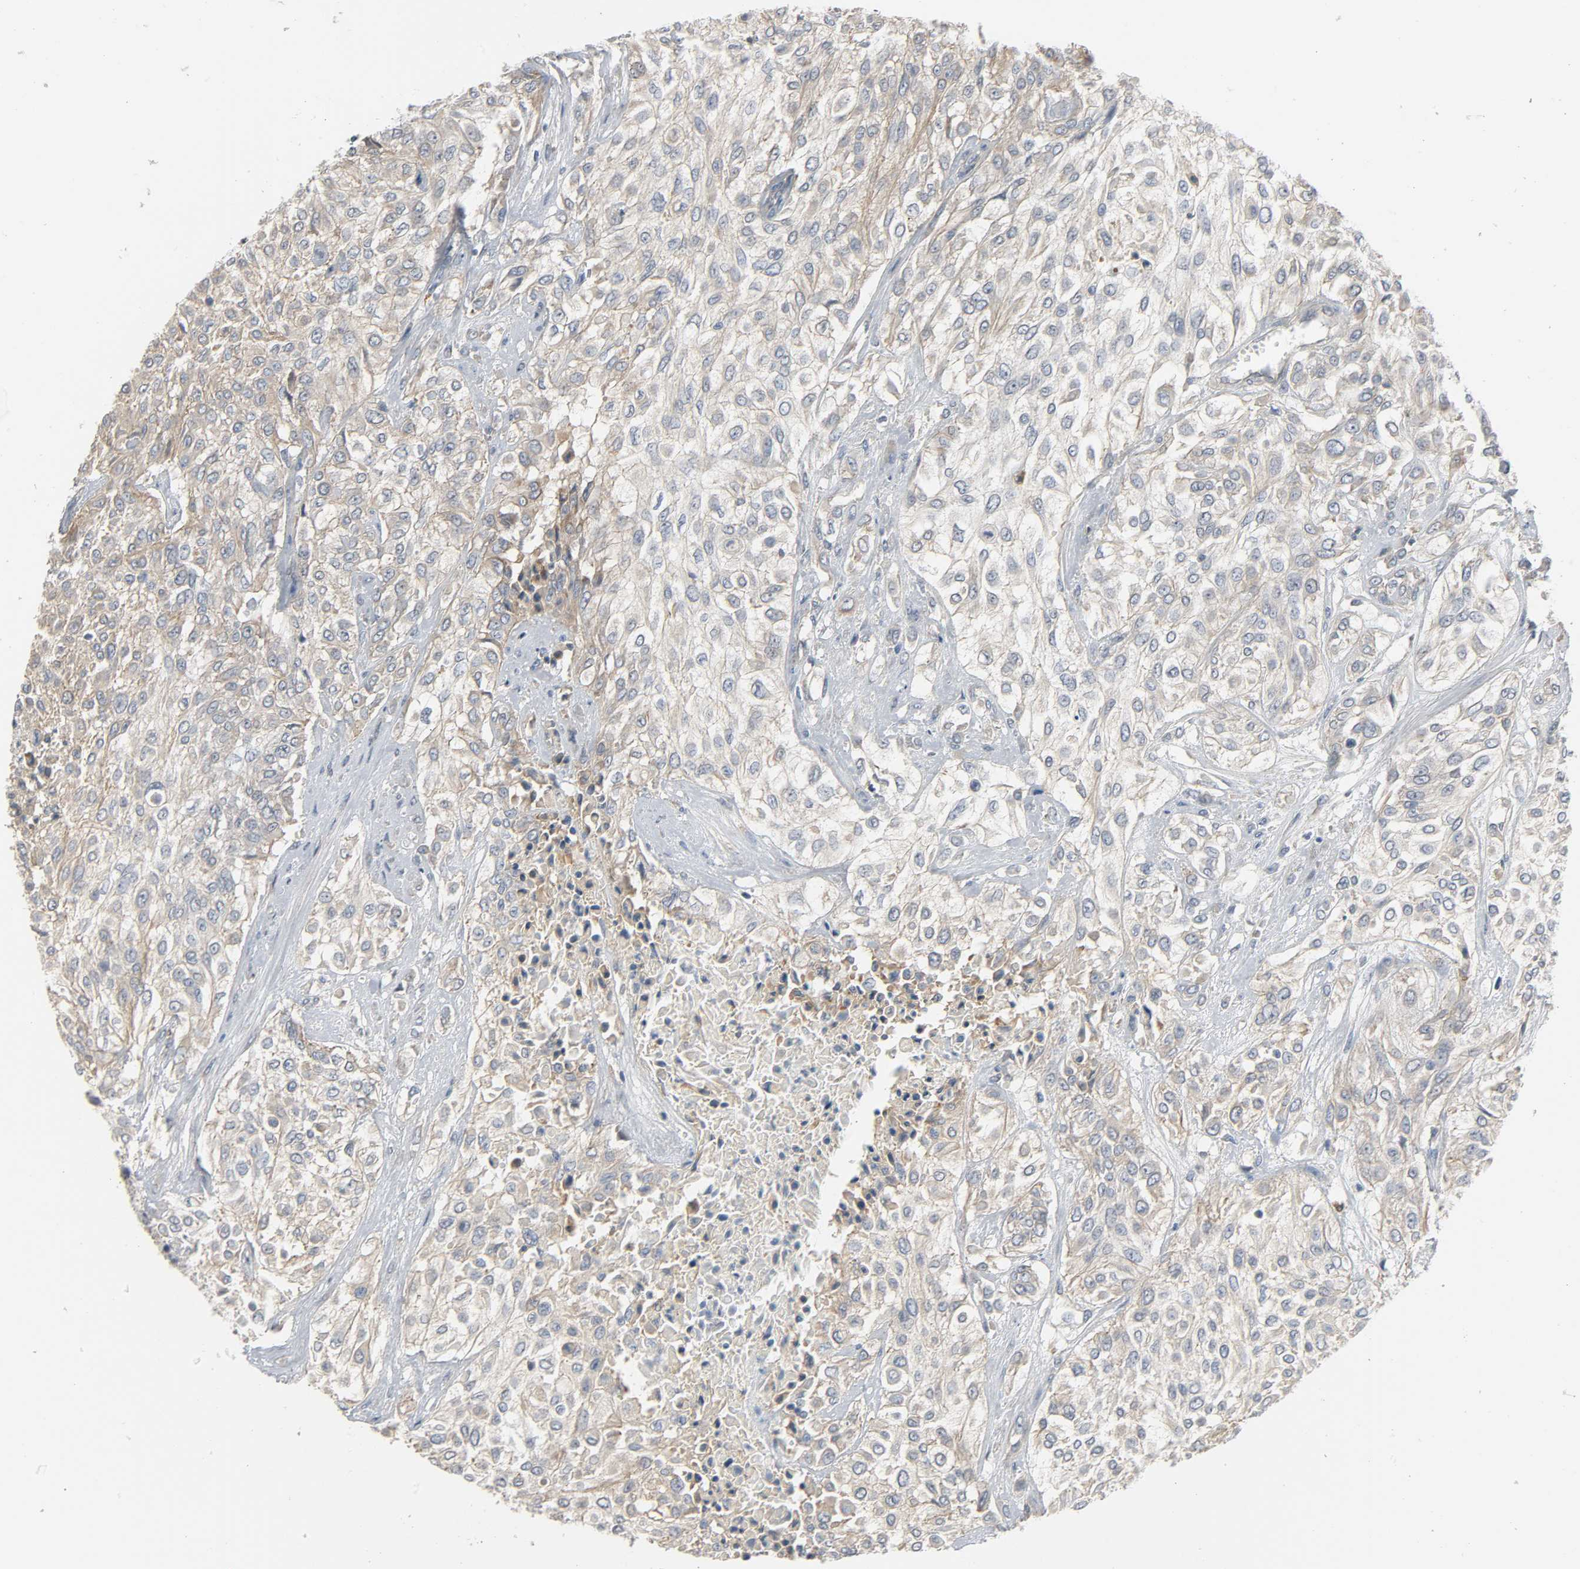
{"staining": {"intensity": "weak", "quantity": ">75%", "location": "cytoplasmic/membranous"}, "tissue": "urothelial cancer", "cell_type": "Tumor cells", "image_type": "cancer", "snomed": [{"axis": "morphology", "description": "Urothelial carcinoma, High grade"}, {"axis": "topography", "description": "Urinary bladder"}], "caption": "Tumor cells exhibit low levels of weak cytoplasmic/membranous staining in approximately >75% of cells in urothelial cancer.", "gene": "LIMCH1", "patient": {"sex": "male", "age": 57}}